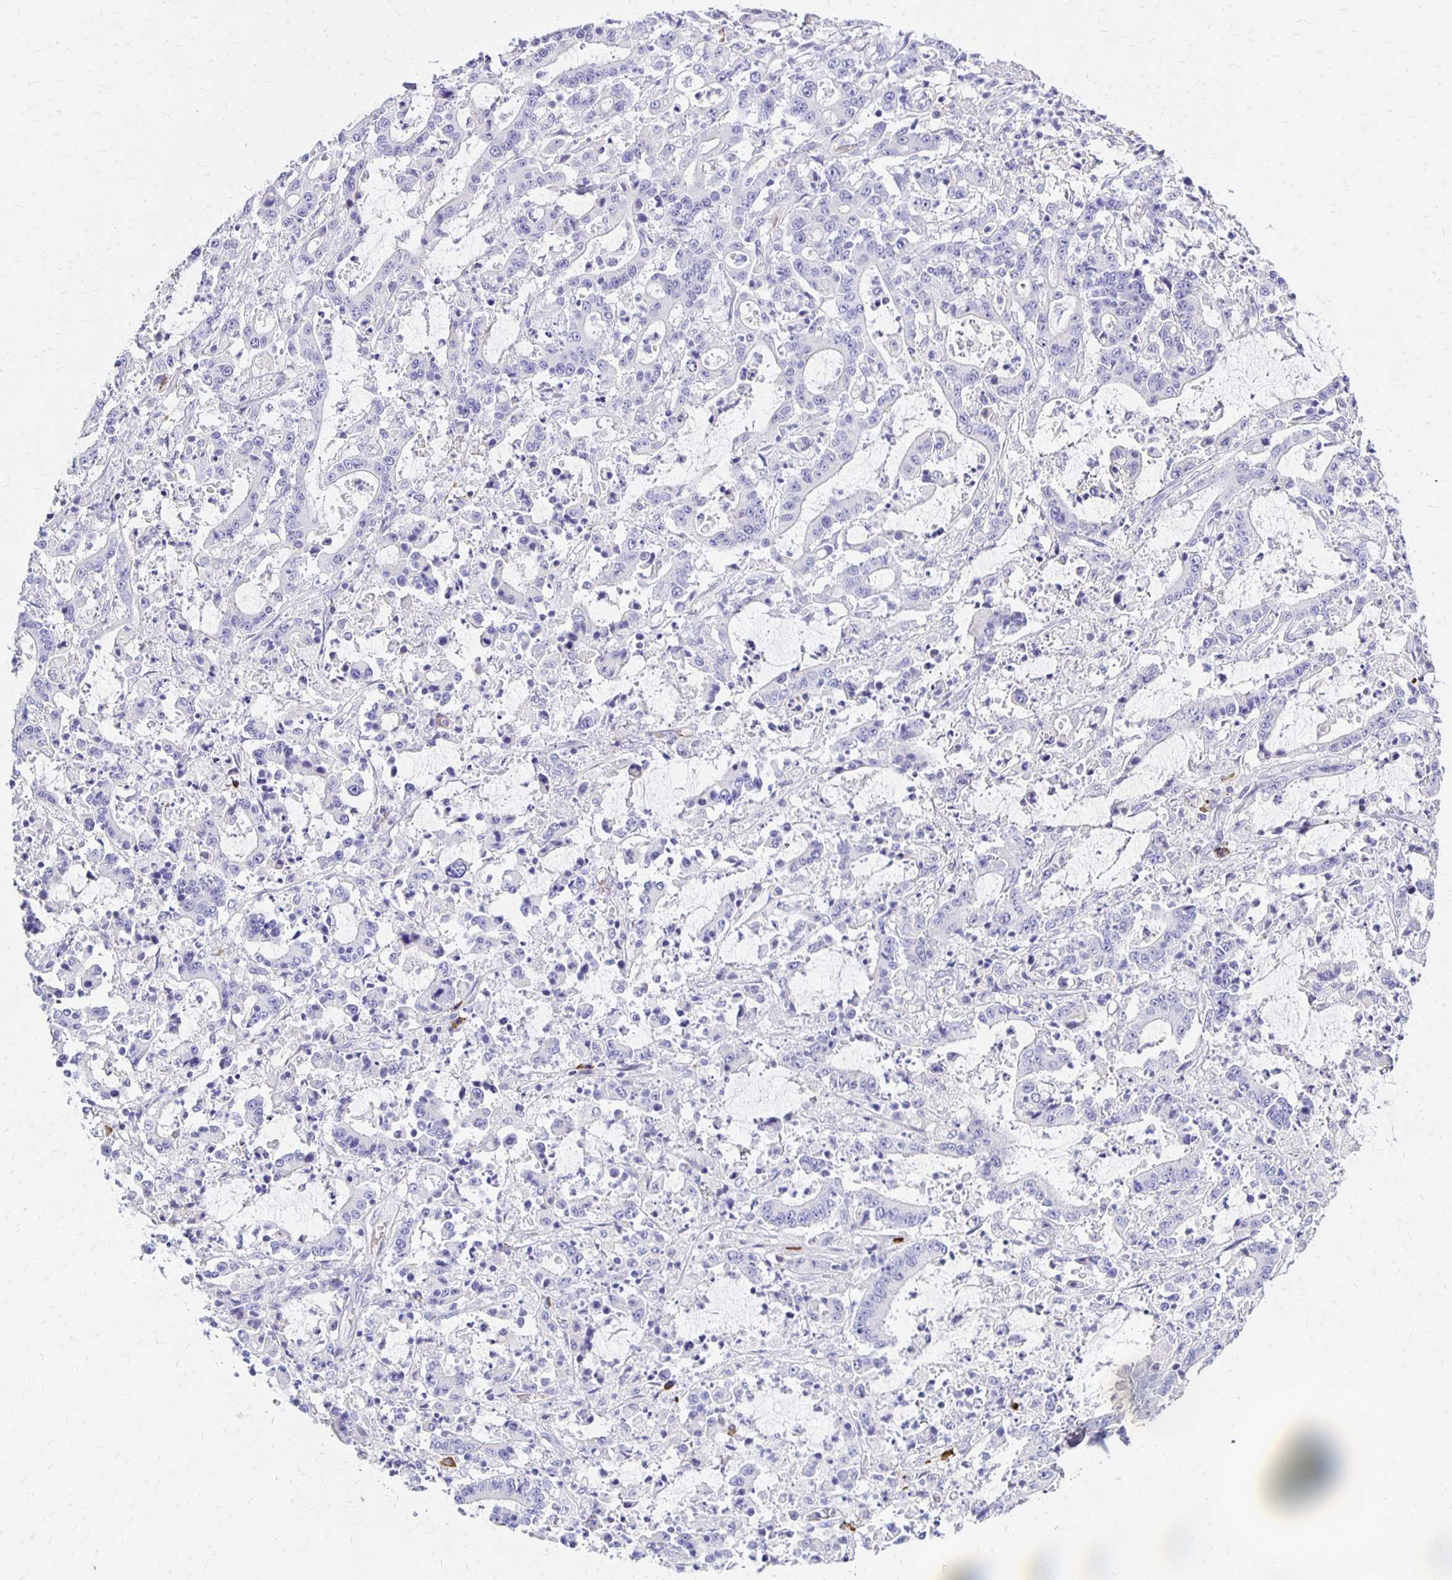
{"staining": {"intensity": "negative", "quantity": "none", "location": "none"}, "tissue": "stomach cancer", "cell_type": "Tumor cells", "image_type": "cancer", "snomed": [{"axis": "morphology", "description": "Adenocarcinoma, NOS"}, {"axis": "topography", "description": "Stomach, upper"}], "caption": "Immunohistochemistry (IHC) photomicrograph of adenocarcinoma (stomach) stained for a protein (brown), which demonstrates no staining in tumor cells.", "gene": "FNTB", "patient": {"sex": "male", "age": 68}}